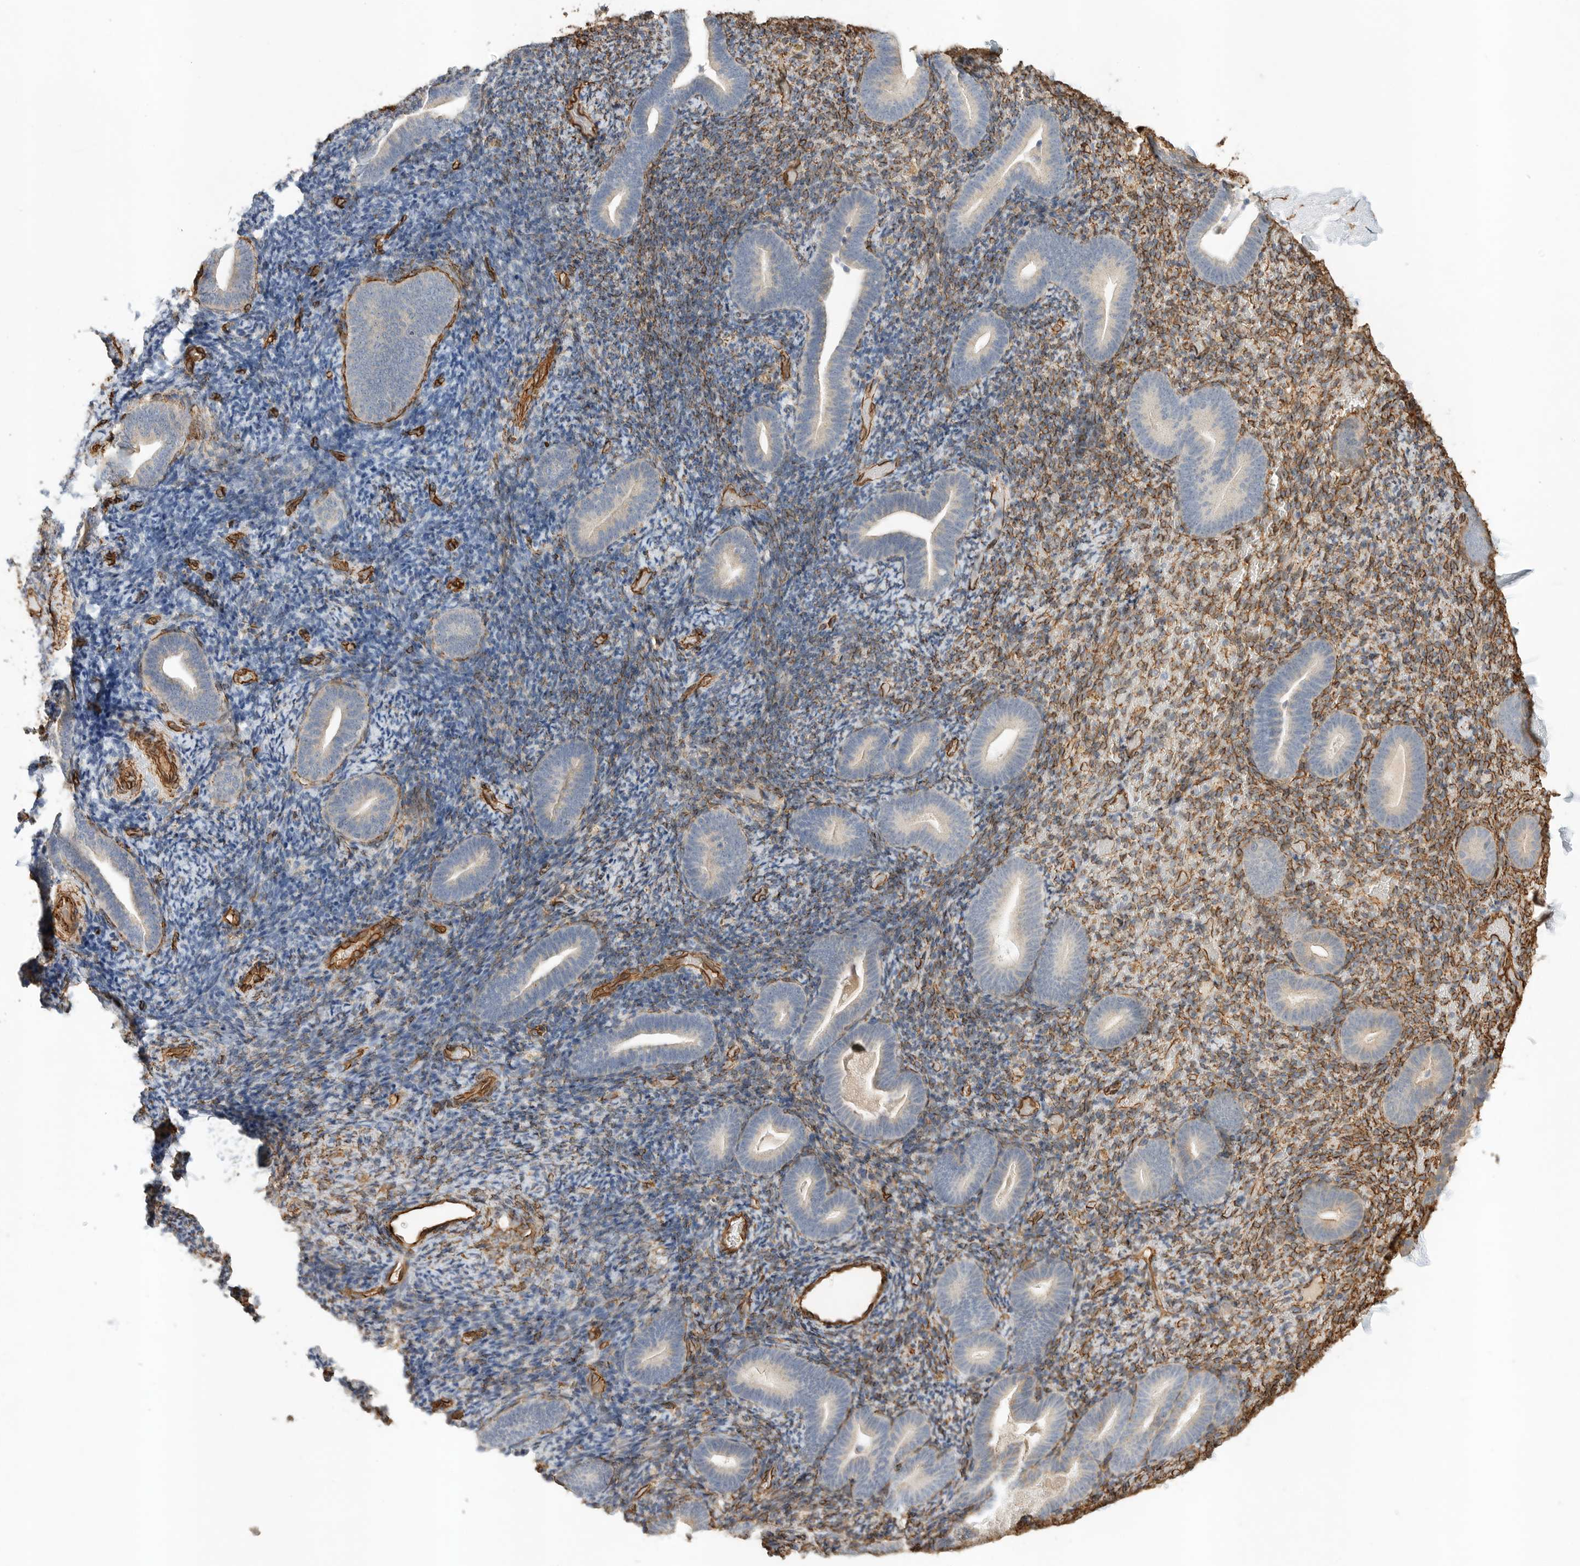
{"staining": {"intensity": "moderate", "quantity": "25%-75%", "location": "cytoplasmic/membranous"}, "tissue": "endometrium", "cell_type": "Cells in endometrial stroma", "image_type": "normal", "snomed": [{"axis": "morphology", "description": "Normal tissue, NOS"}, {"axis": "topography", "description": "Endometrium"}], "caption": "An image of human endometrium stained for a protein reveals moderate cytoplasmic/membranous brown staining in cells in endometrial stroma.", "gene": "JMJD4", "patient": {"sex": "female", "age": 51}}